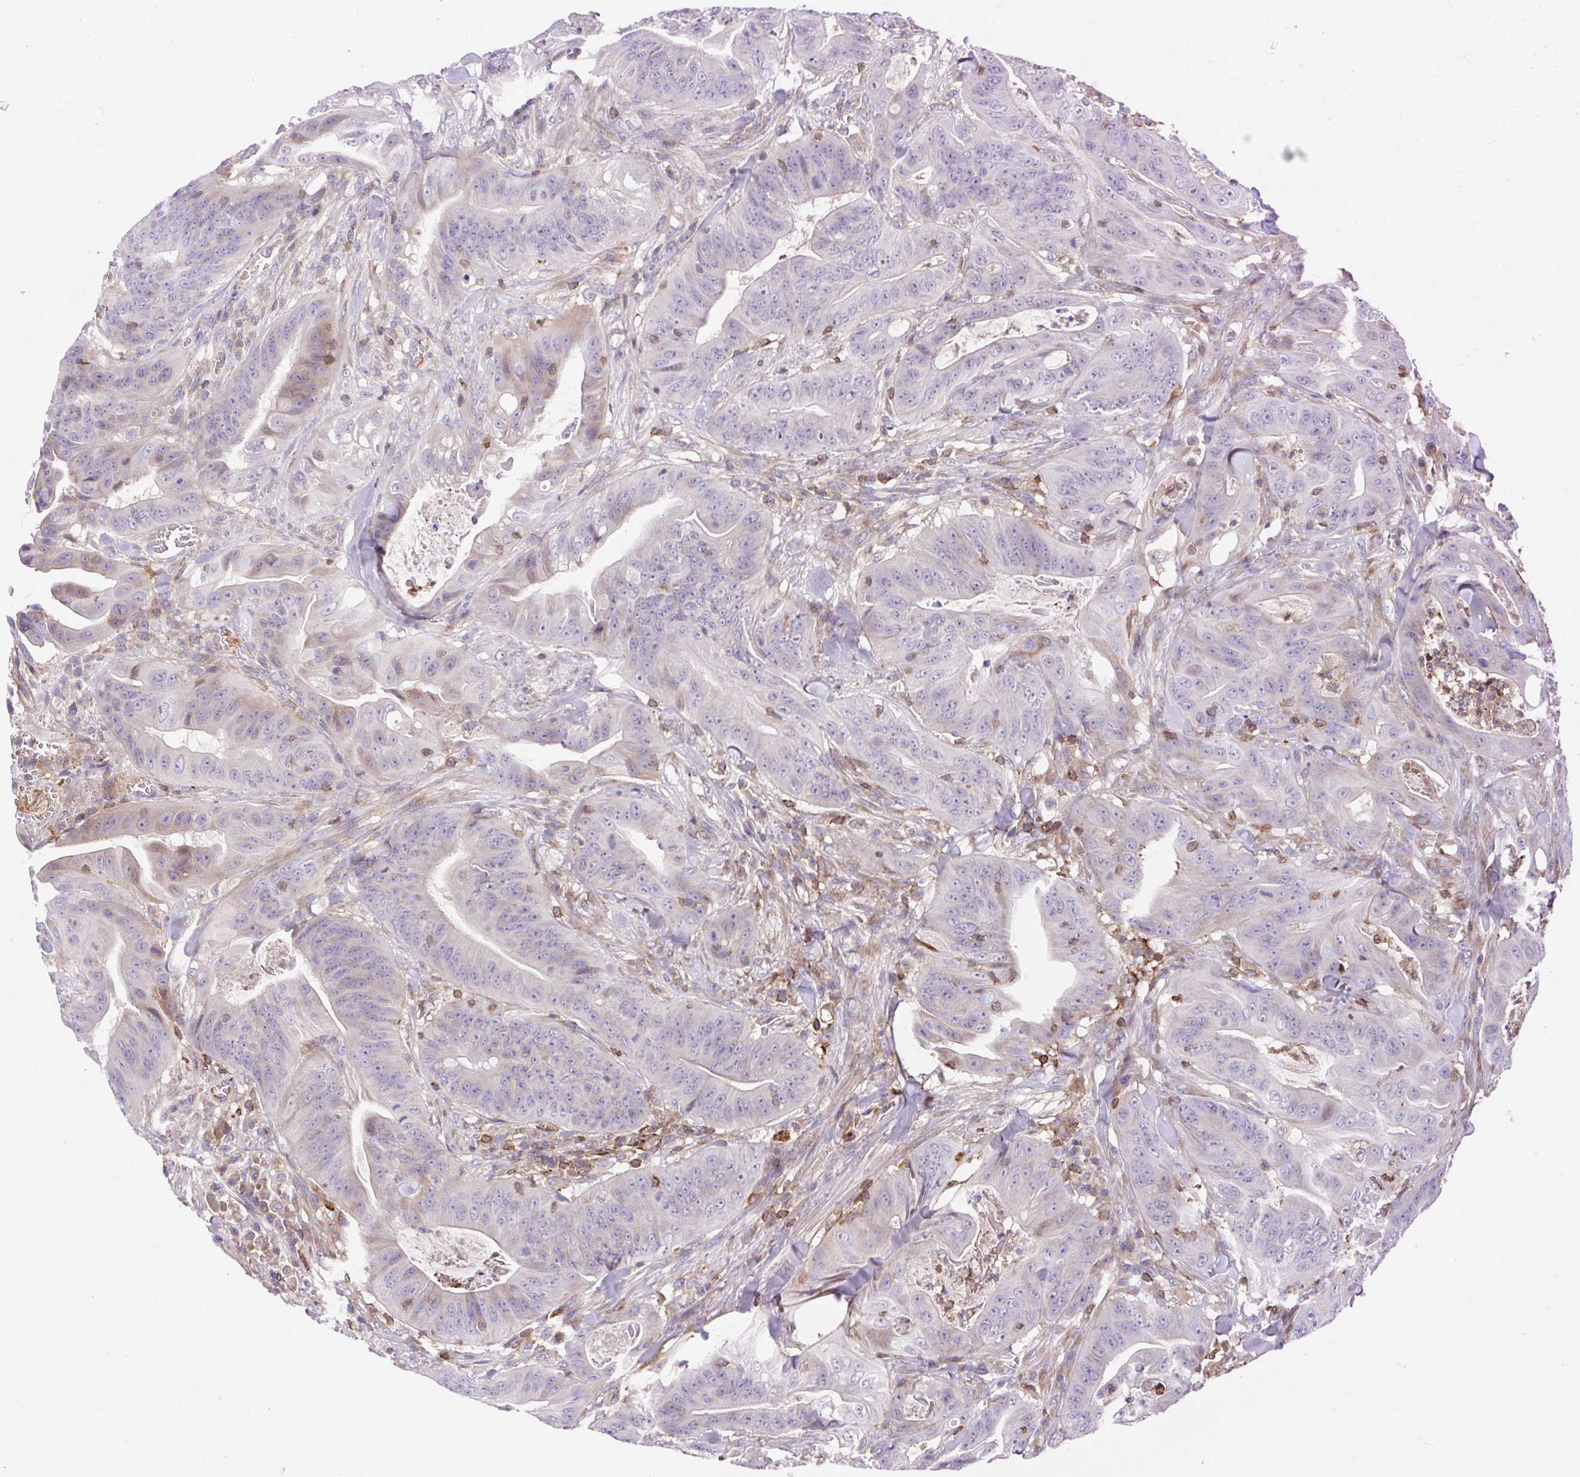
{"staining": {"intensity": "negative", "quantity": "none", "location": "none"}, "tissue": "colorectal cancer", "cell_type": "Tumor cells", "image_type": "cancer", "snomed": [{"axis": "morphology", "description": "Adenocarcinoma, NOS"}, {"axis": "topography", "description": "Colon"}], "caption": "An image of colorectal cancer stained for a protein displays no brown staining in tumor cells. The staining was performed using DAB (3,3'-diaminobenzidine) to visualize the protein expression in brown, while the nuclei were stained in blue with hematoxylin (Magnification: 20x).", "gene": "TPRG1", "patient": {"sex": "male", "age": 33}}